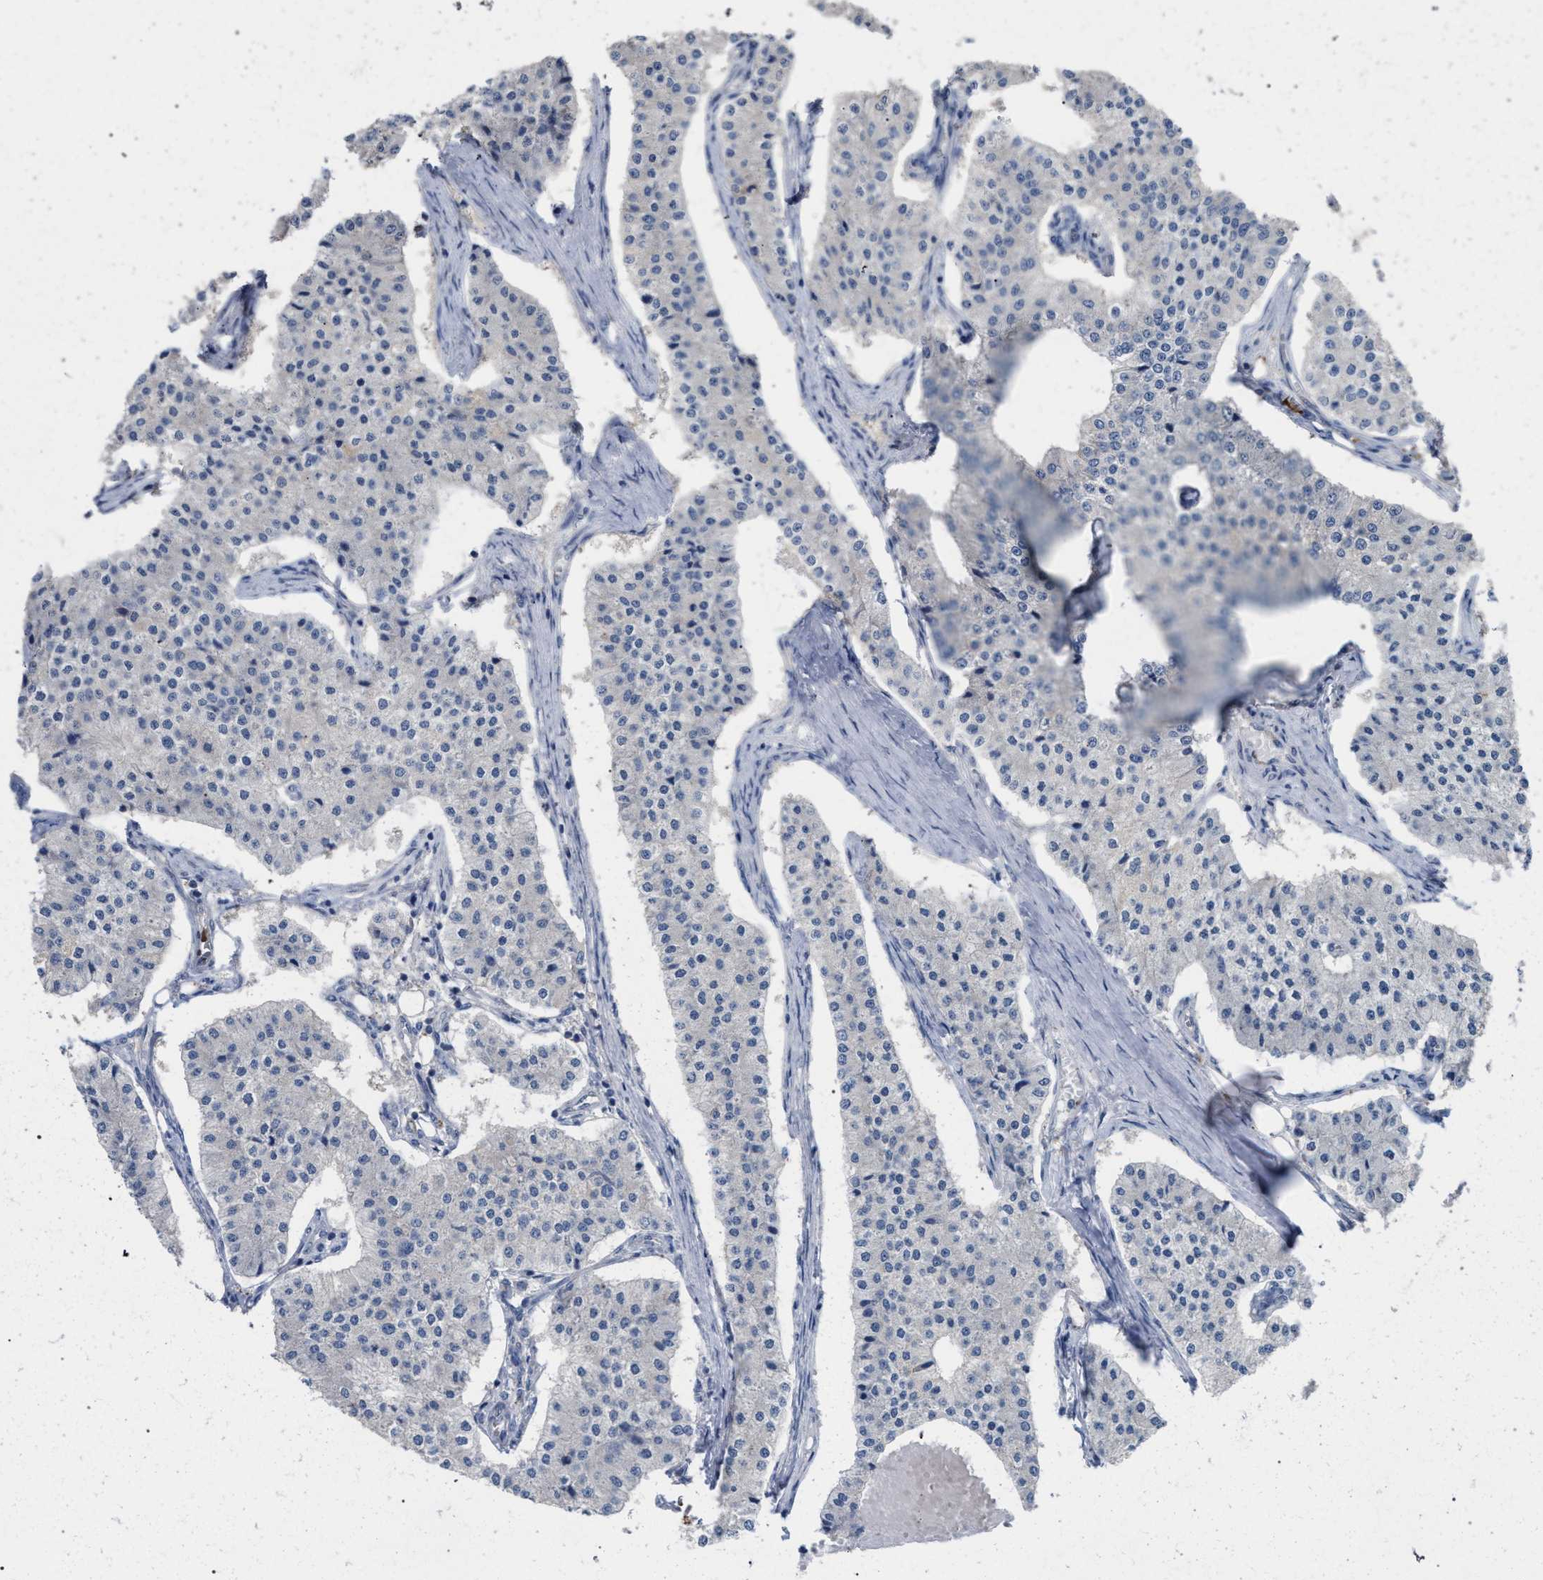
{"staining": {"intensity": "negative", "quantity": "none", "location": "none"}, "tissue": "carcinoid", "cell_type": "Tumor cells", "image_type": "cancer", "snomed": [{"axis": "morphology", "description": "Carcinoid, malignant, NOS"}, {"axis": "topography", "description": "Colon"}], "caption": "This is an immunohistochemistry micrograph of human carcinoid. There is no positivity in tumor cells.", "gene": "TECPR1", "patient": {"sex": "female", "age": 52}}